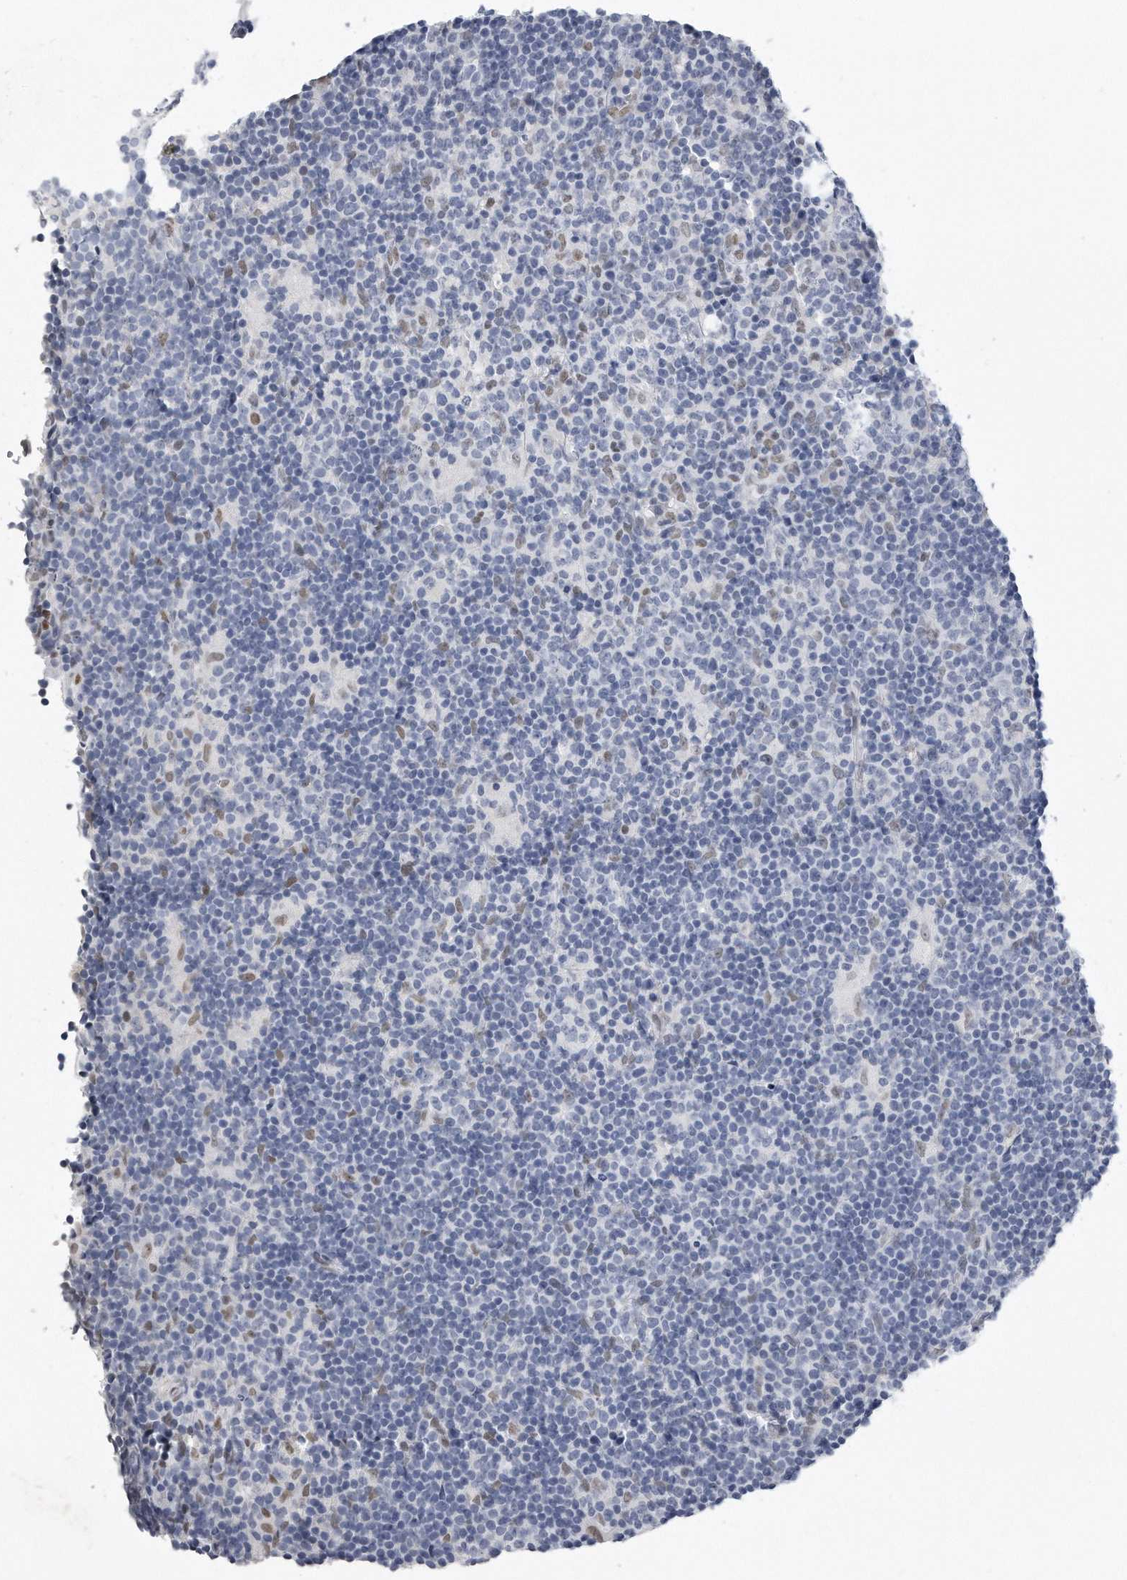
{"staining": {"intensity": "negative", "quantity": "none", "location": "none"}, "tissue": "lymphoma", "cell_type": "Tumor cells", "image_type": "cancer", "snomed": [{"axis": "morphology", "description": "Hodgkin's disease, NOS"}, {"axis": "topography", "description": "Lymph node"}], "caption": "Human Hodgkin's disease stained for a protein using immunohistochemistry (IHC) shows no expression in tumor cells.", "gene": "CTBP2", "patient": {"sex": "female", "age": 57}}